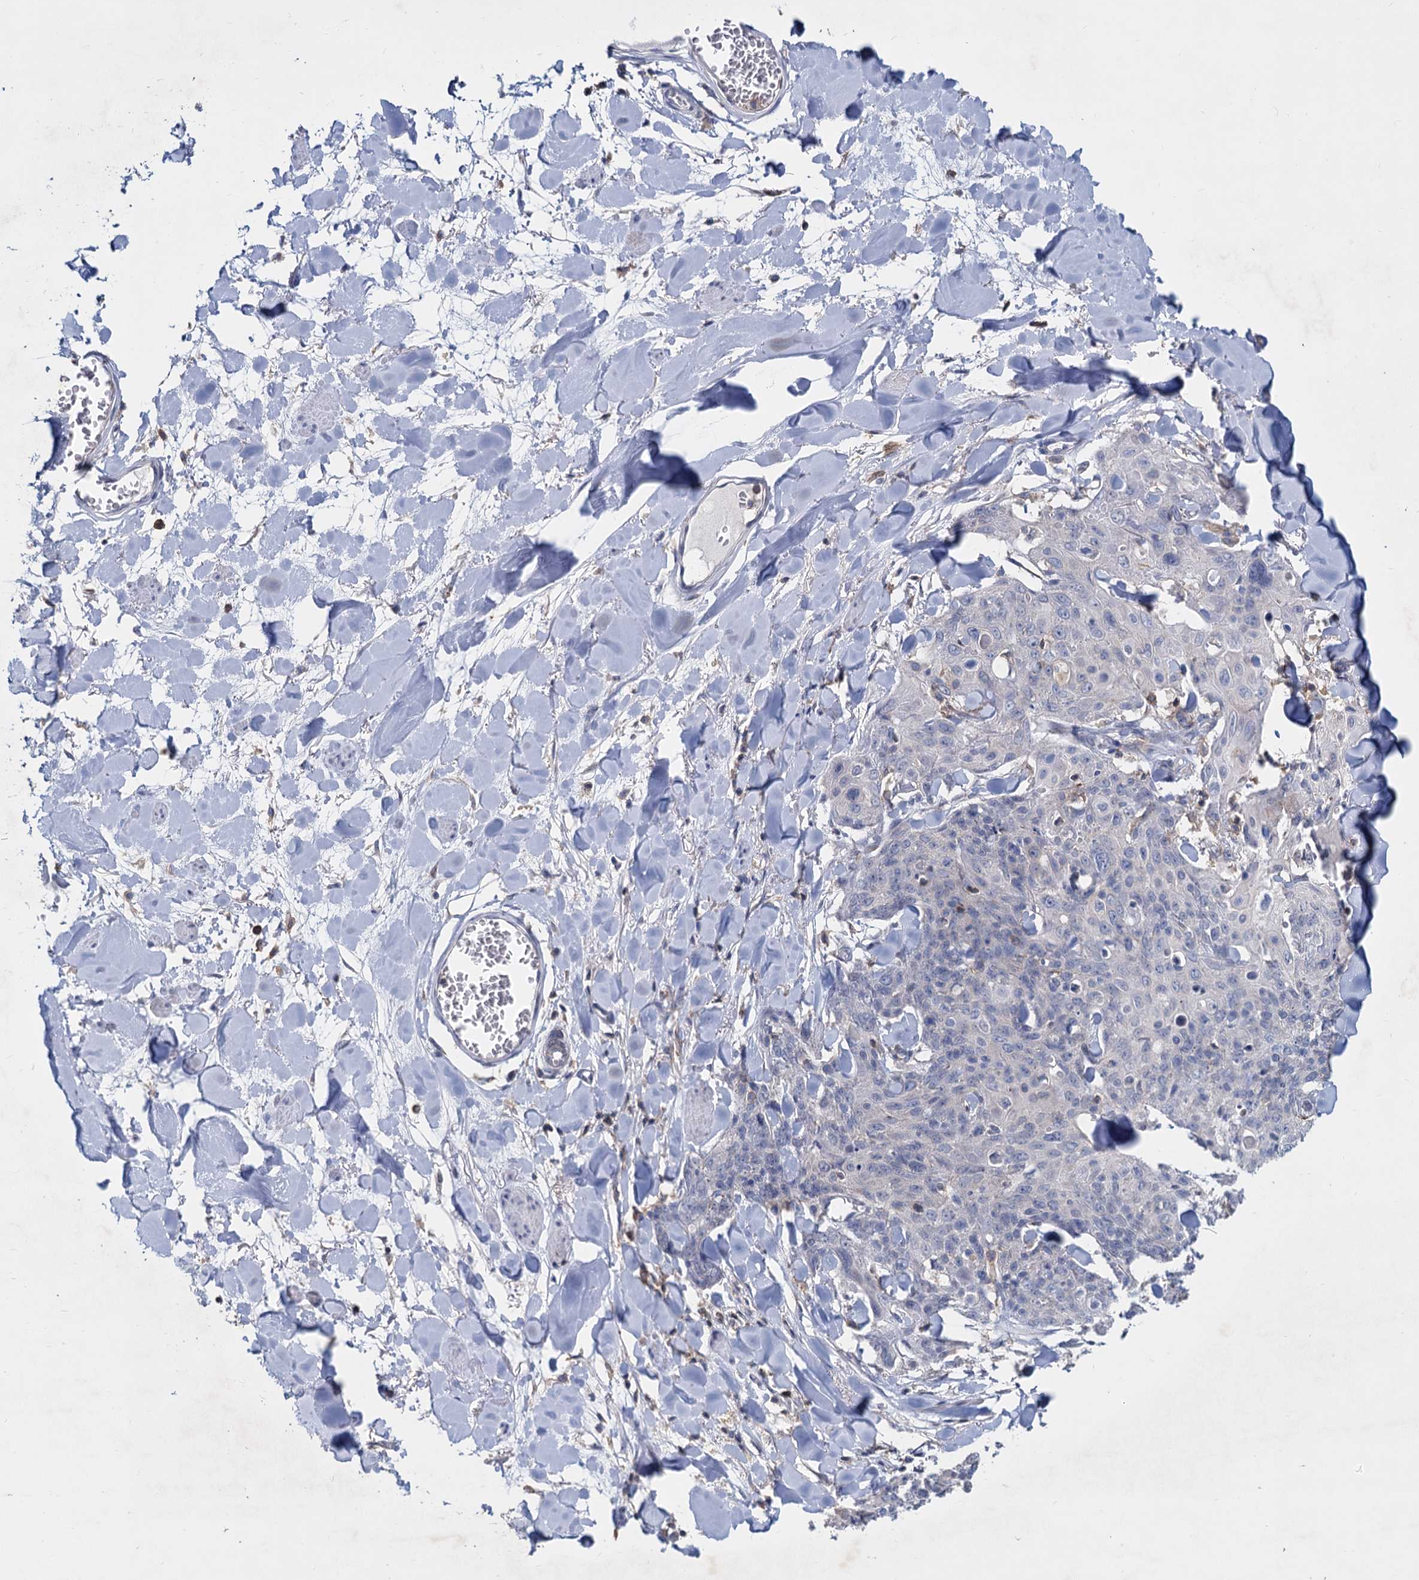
{"staining": {"intensity": "negative", "quantity": "none", "location": "none"}, "tissue": "skin cancer", "cell_type": "Tumor cells", "image_type": "cancer", "snomed": [{"axis": "morphology", "description": "Squamous cell carcinoma, NOS"}, {"axis": "topography", "description": "Skin"}, {"axis": "topography", "description": "Vulva"}], "caption": "DAB immunohistochemical staining of skin squamous cell carcinoma exhibits no significant staining in tumor cells.", "gene": "LRCH4", "patient": {"sex": "female", "age": 85}}